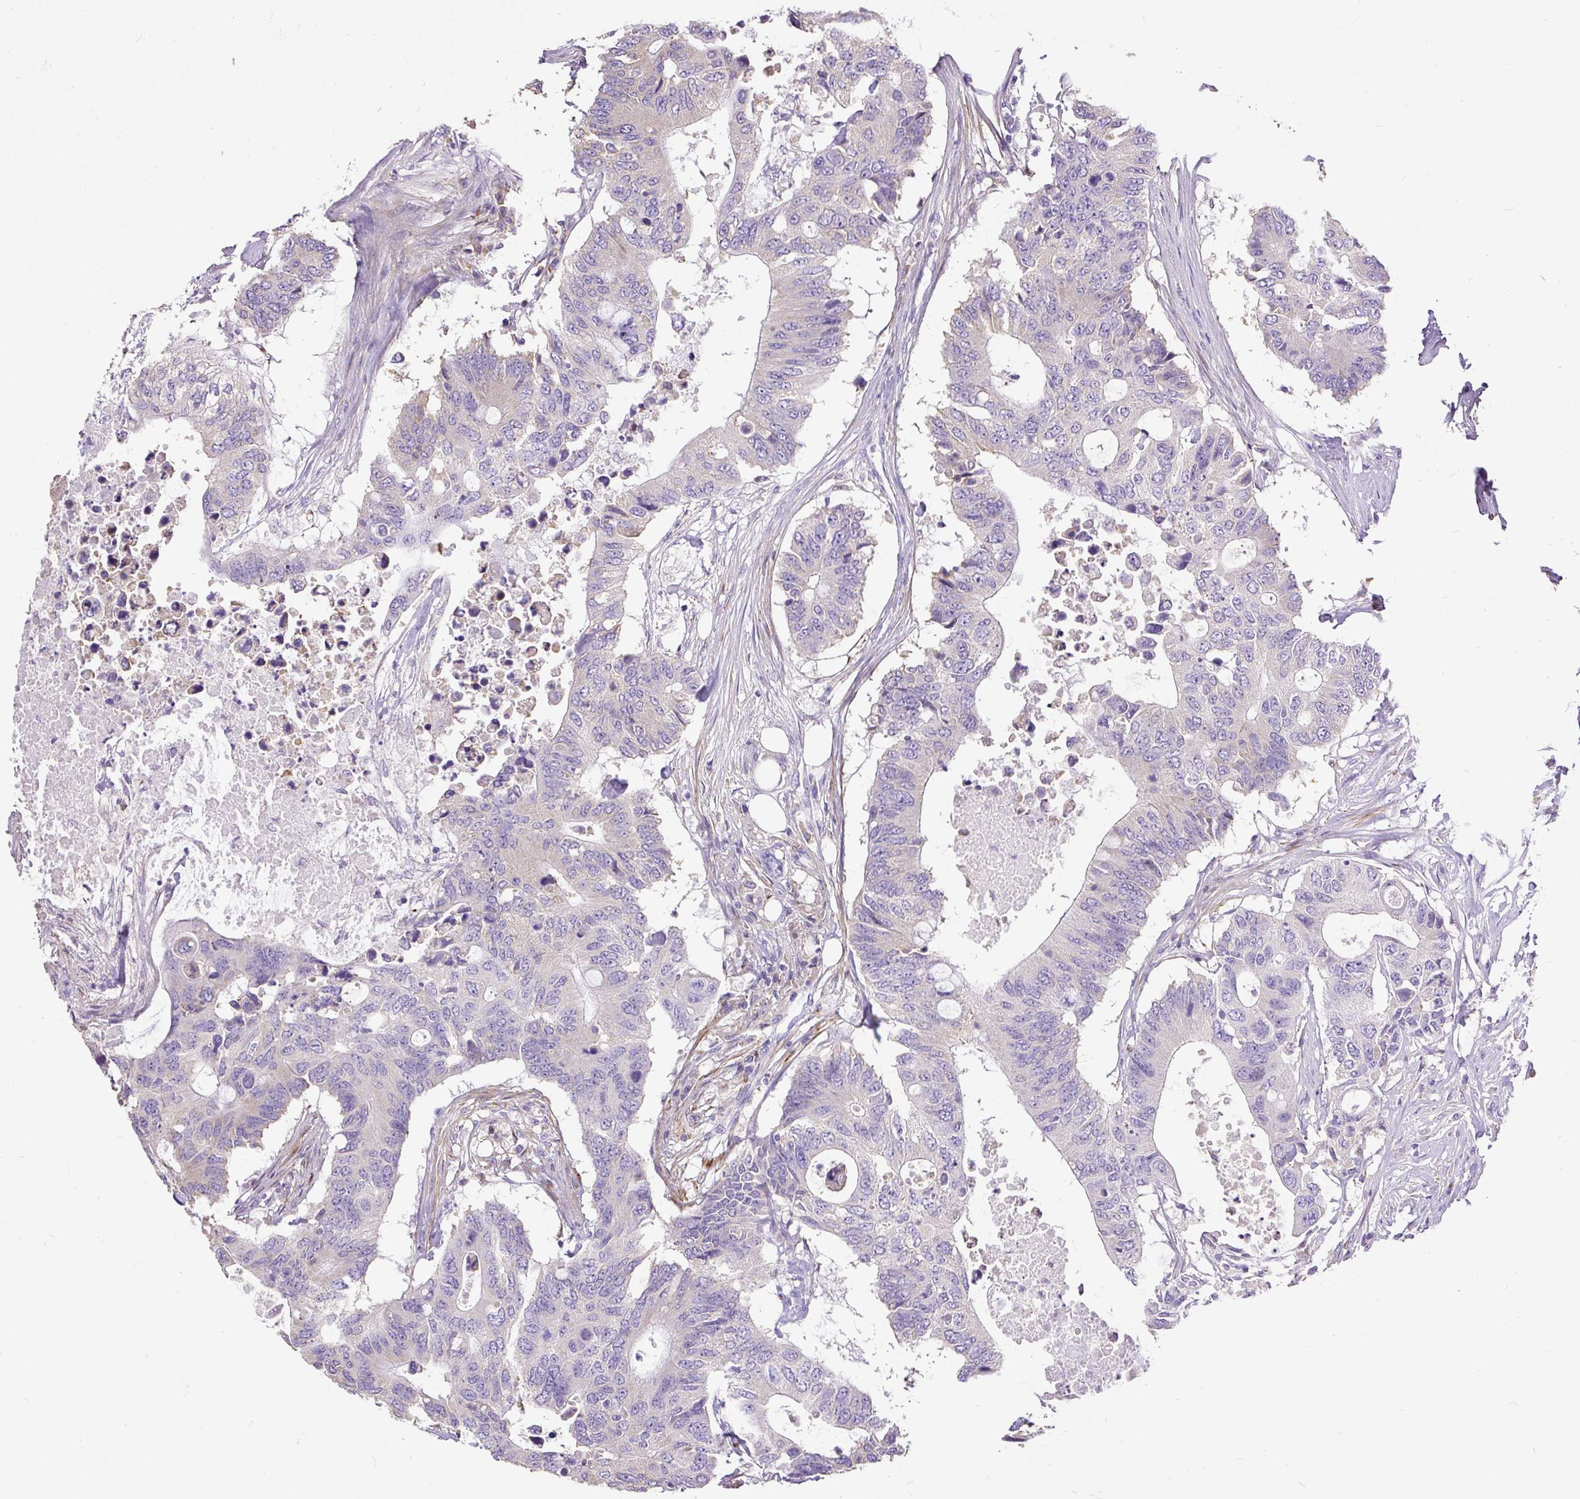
{"staining": {"intensity": "negative", "quantity": "none", "location": "none"}, "tissue": "colorectal cancer", "cell_type": "Tumor cells", "image_type": "cancer", "snomed": [{"axis": "morphology", "description": "Adenocarcinoma, NOS"}, {"axis": "topography", "description": "Colon"}], "caption": "A histopathology image of human adenocarcinoma (colorectal) is negative for staining in tumor cells.", "gene": "GBX1", "patient": {"sex": "male", "age": 71}}